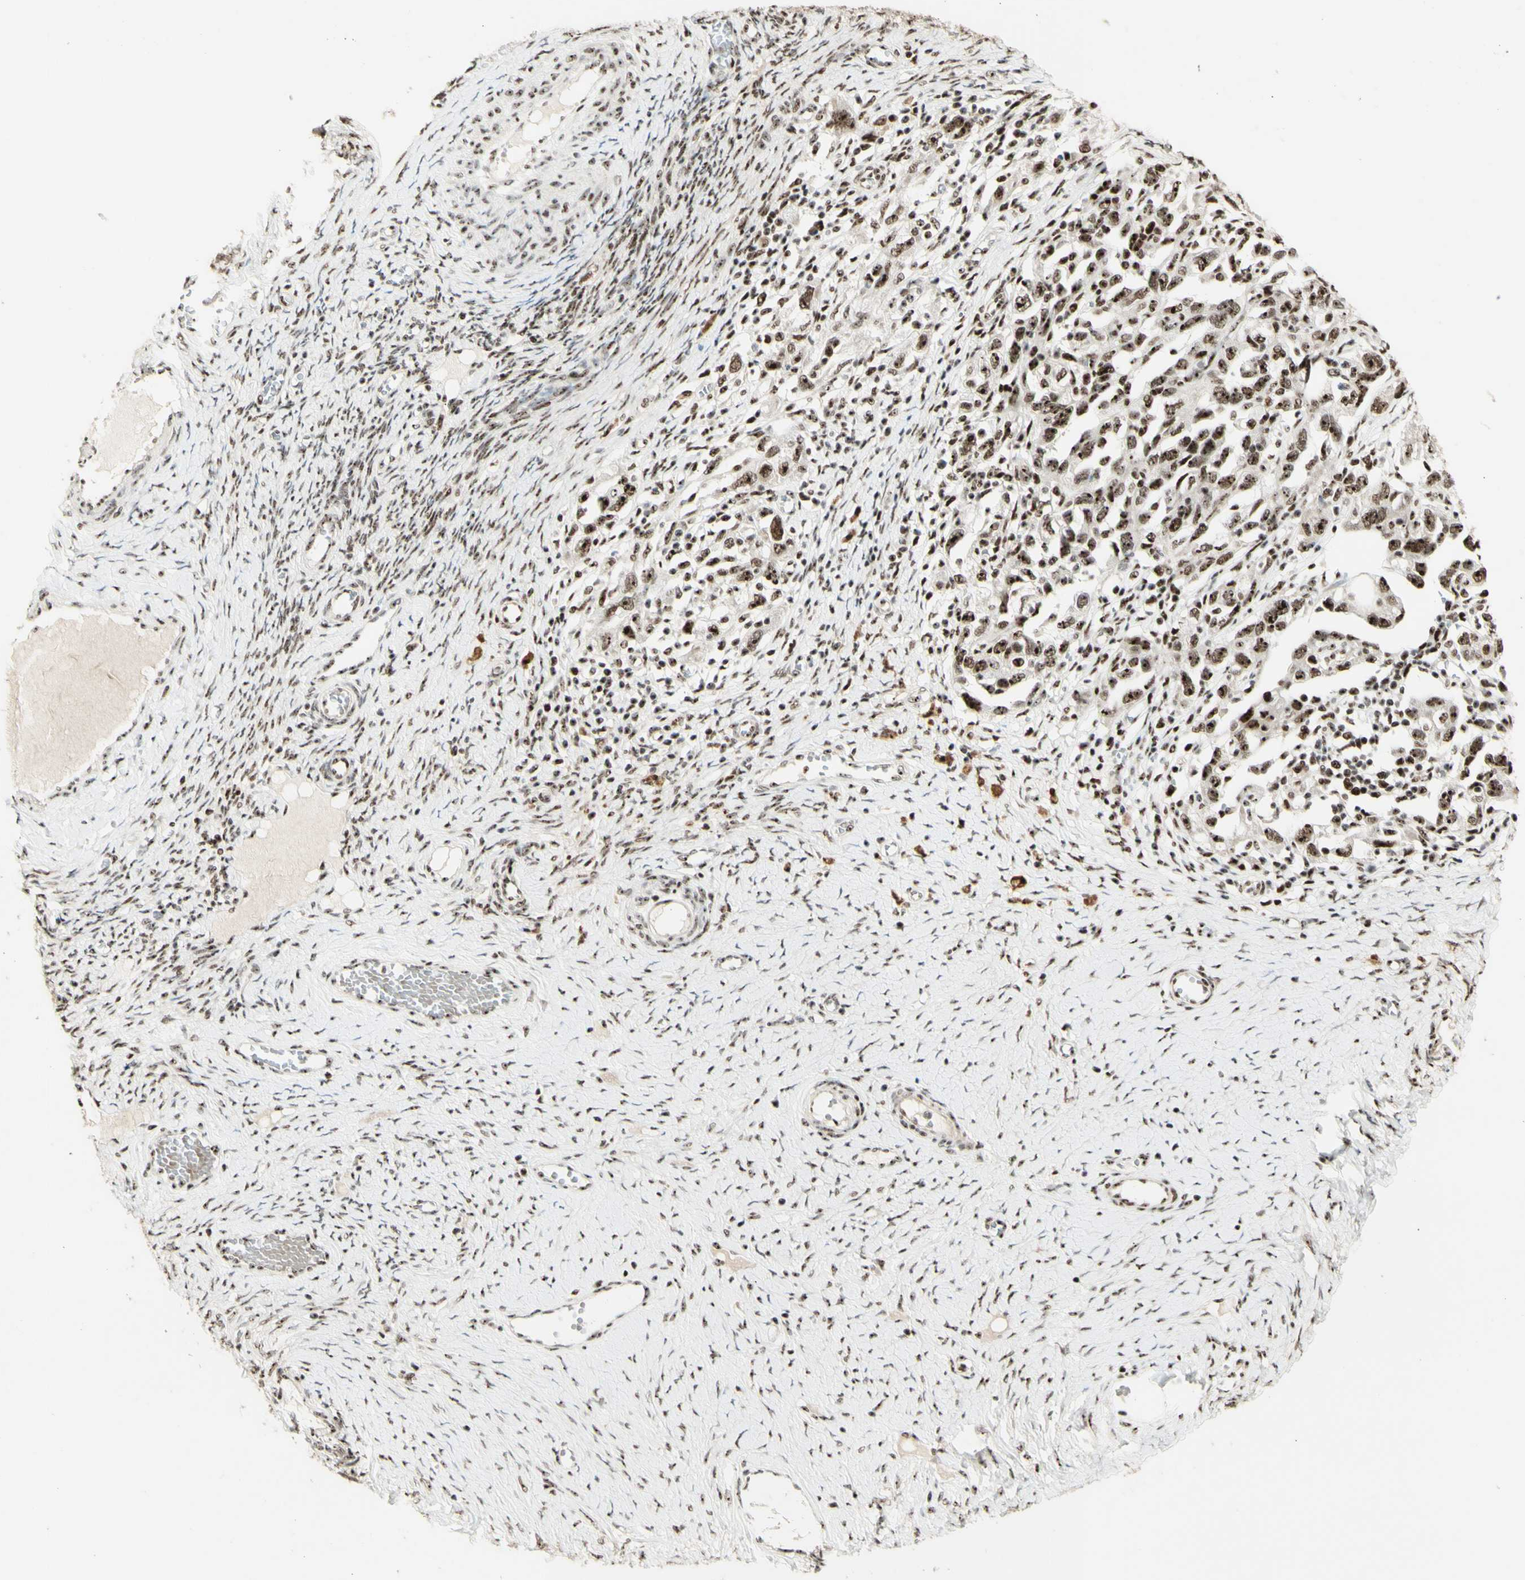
{"staining": {"intensity": "strong", "quantity": "25%-75%", "location": "nuclear"}, "tissue": "ovarian cancer", "cell_type": "Tumor cells", "image_type": "cancer", "snomed": [{"axis": "morphology", "description": "Carcinoma, NOS"}, {"axis": "morphology", "description": "Cystadenocarcinoma, serous, NOS"}, {"axis": "topography", "description": "Ovary"}], "caption": "Protein expression analysis of human ovarian serous cystadenocarcinoma reveals strong nuclear staining in approximately 25%-75% of tumor cells. (Brightfield microscopy of DAB IHC at high magnification).", "gene": "DHX9", "patient": {"sex": "female", "age": 69}}